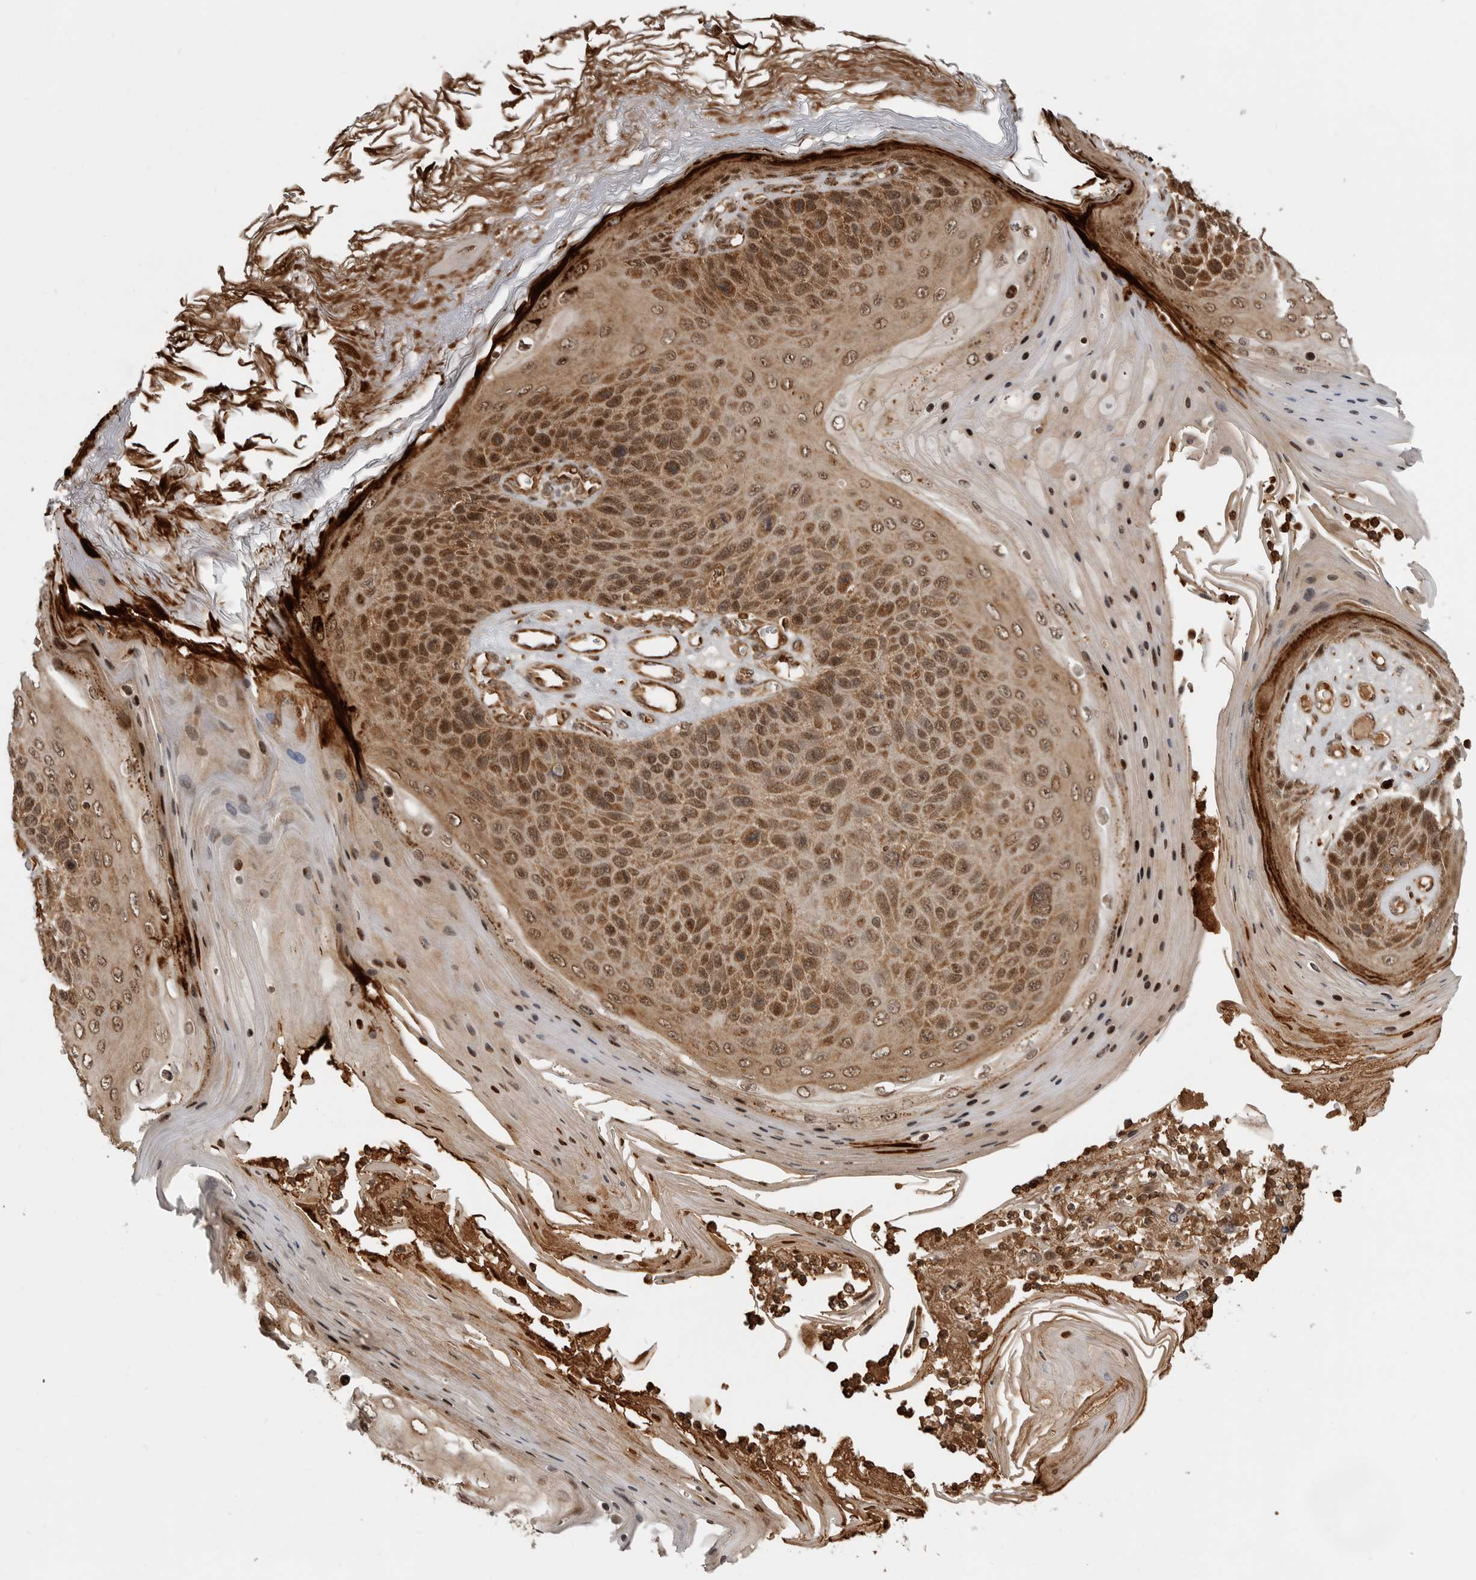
{"staining": {"intensity": "moderate", "quantity": ">75%", "location": "cytoplasmic/membranous,nuclear"}, "tissue": "skin cancer", "cell_type": "Tumor cells", "image_type": "cancer", "snomed": [{"axis": "morphology", "description": "Squamous cell carcinoma, NOS"}, {"axis": "topography", "description": "Skin"}], "caption": "Skin cancer stained with DAB (3,3'-diaminobenzidine) immunohistochemistry (IHC) shows medium levels of moderate cytoplasmic/membranous and nuclear expression in about >75% of tumor cells.", "gene": "BMP2K", "patient": {"sex": "female", "age": 88}}